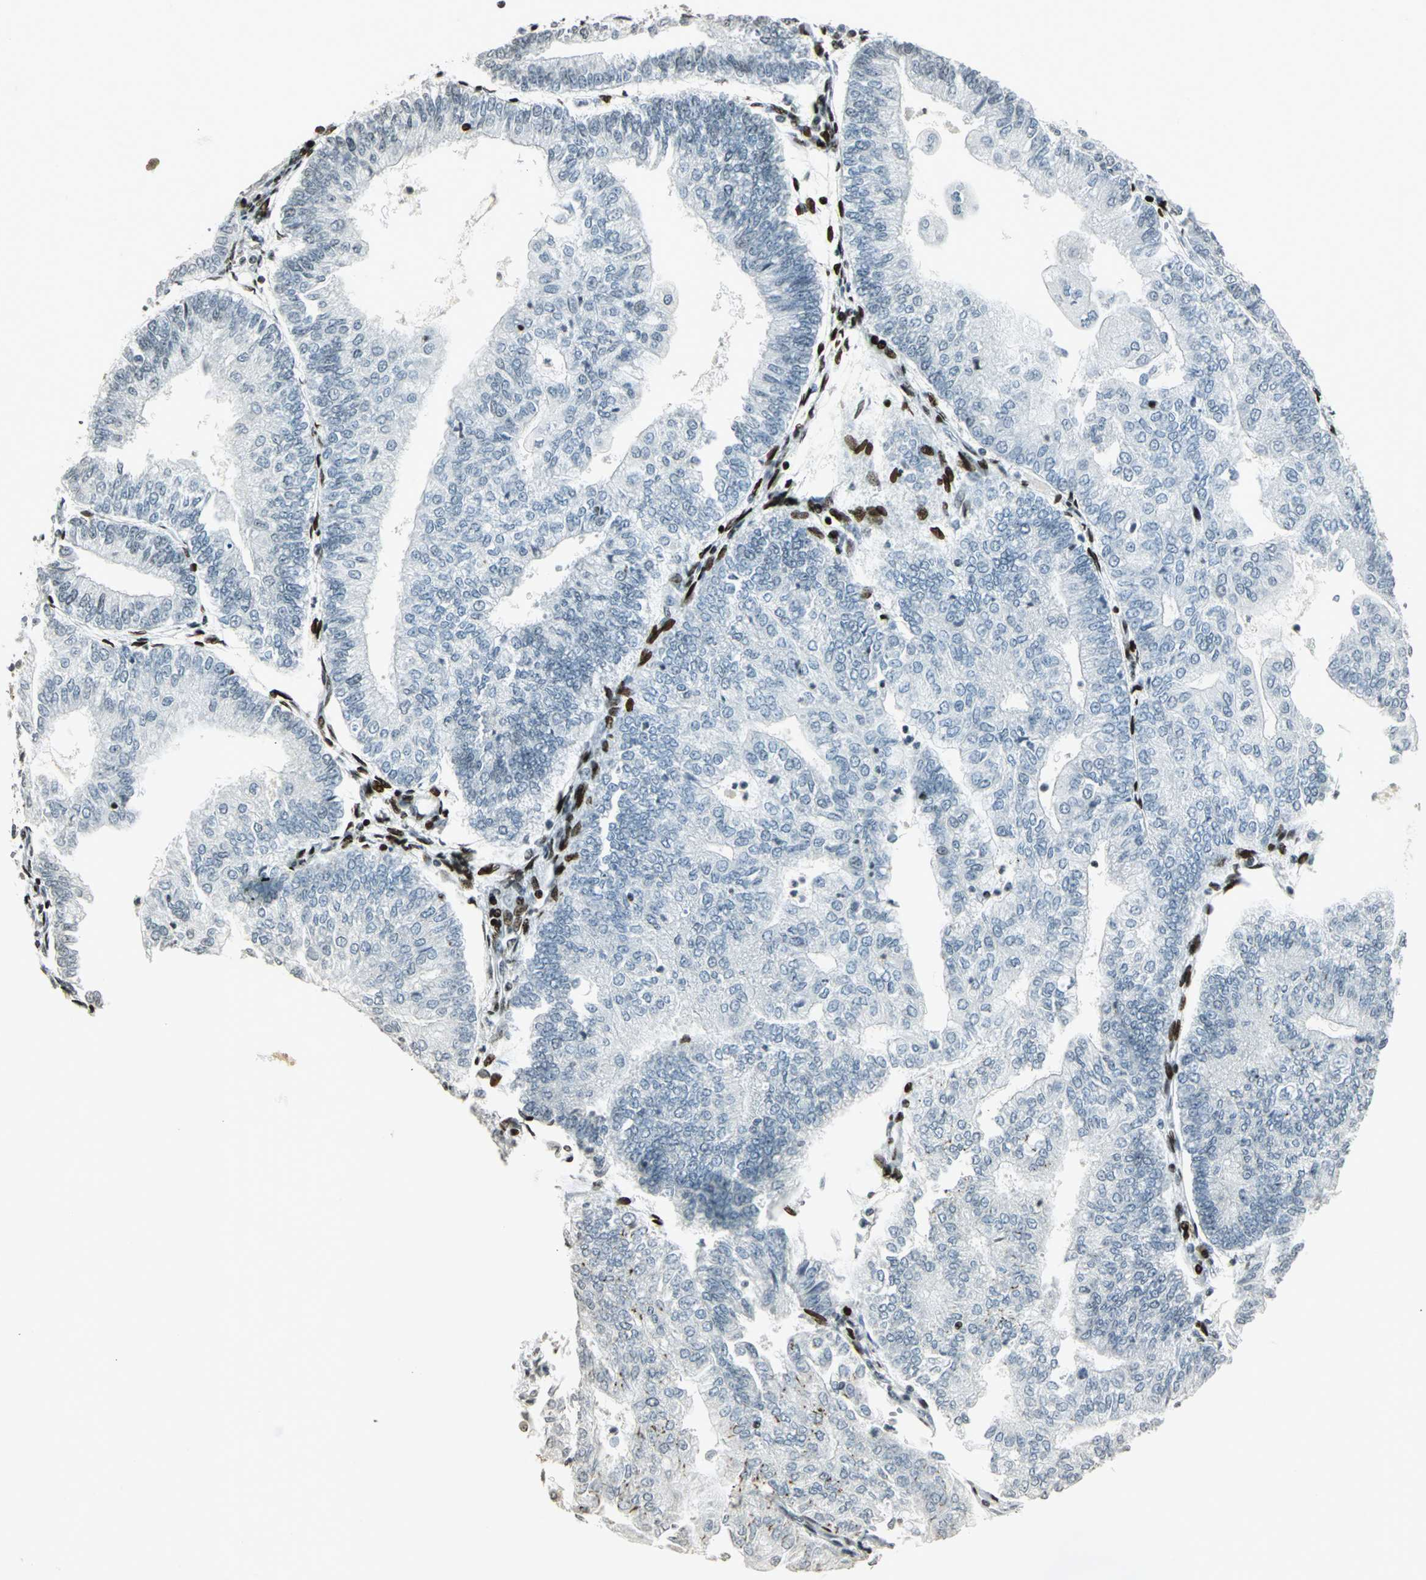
{"staining": {"intensity": "negative", "quantity": "none", "location": "none"}, "tissue": "endometrial cancer", "cell_type": "Tumor cells", "image_type": "cancer", "snomed": [{"axis": "morphology", "description": "Adenocarcinoma, NOS"}, {"axis": "topography", "description": "Endometrium"}], "caption": "A high-resolution micrograph shows immunohistochemistry staining of endometrial adenocarcinoma, which shows no significant positivity in tumor cells.", "gene": "KDM1A", "patient": {"sex": "female", "age": 59}}